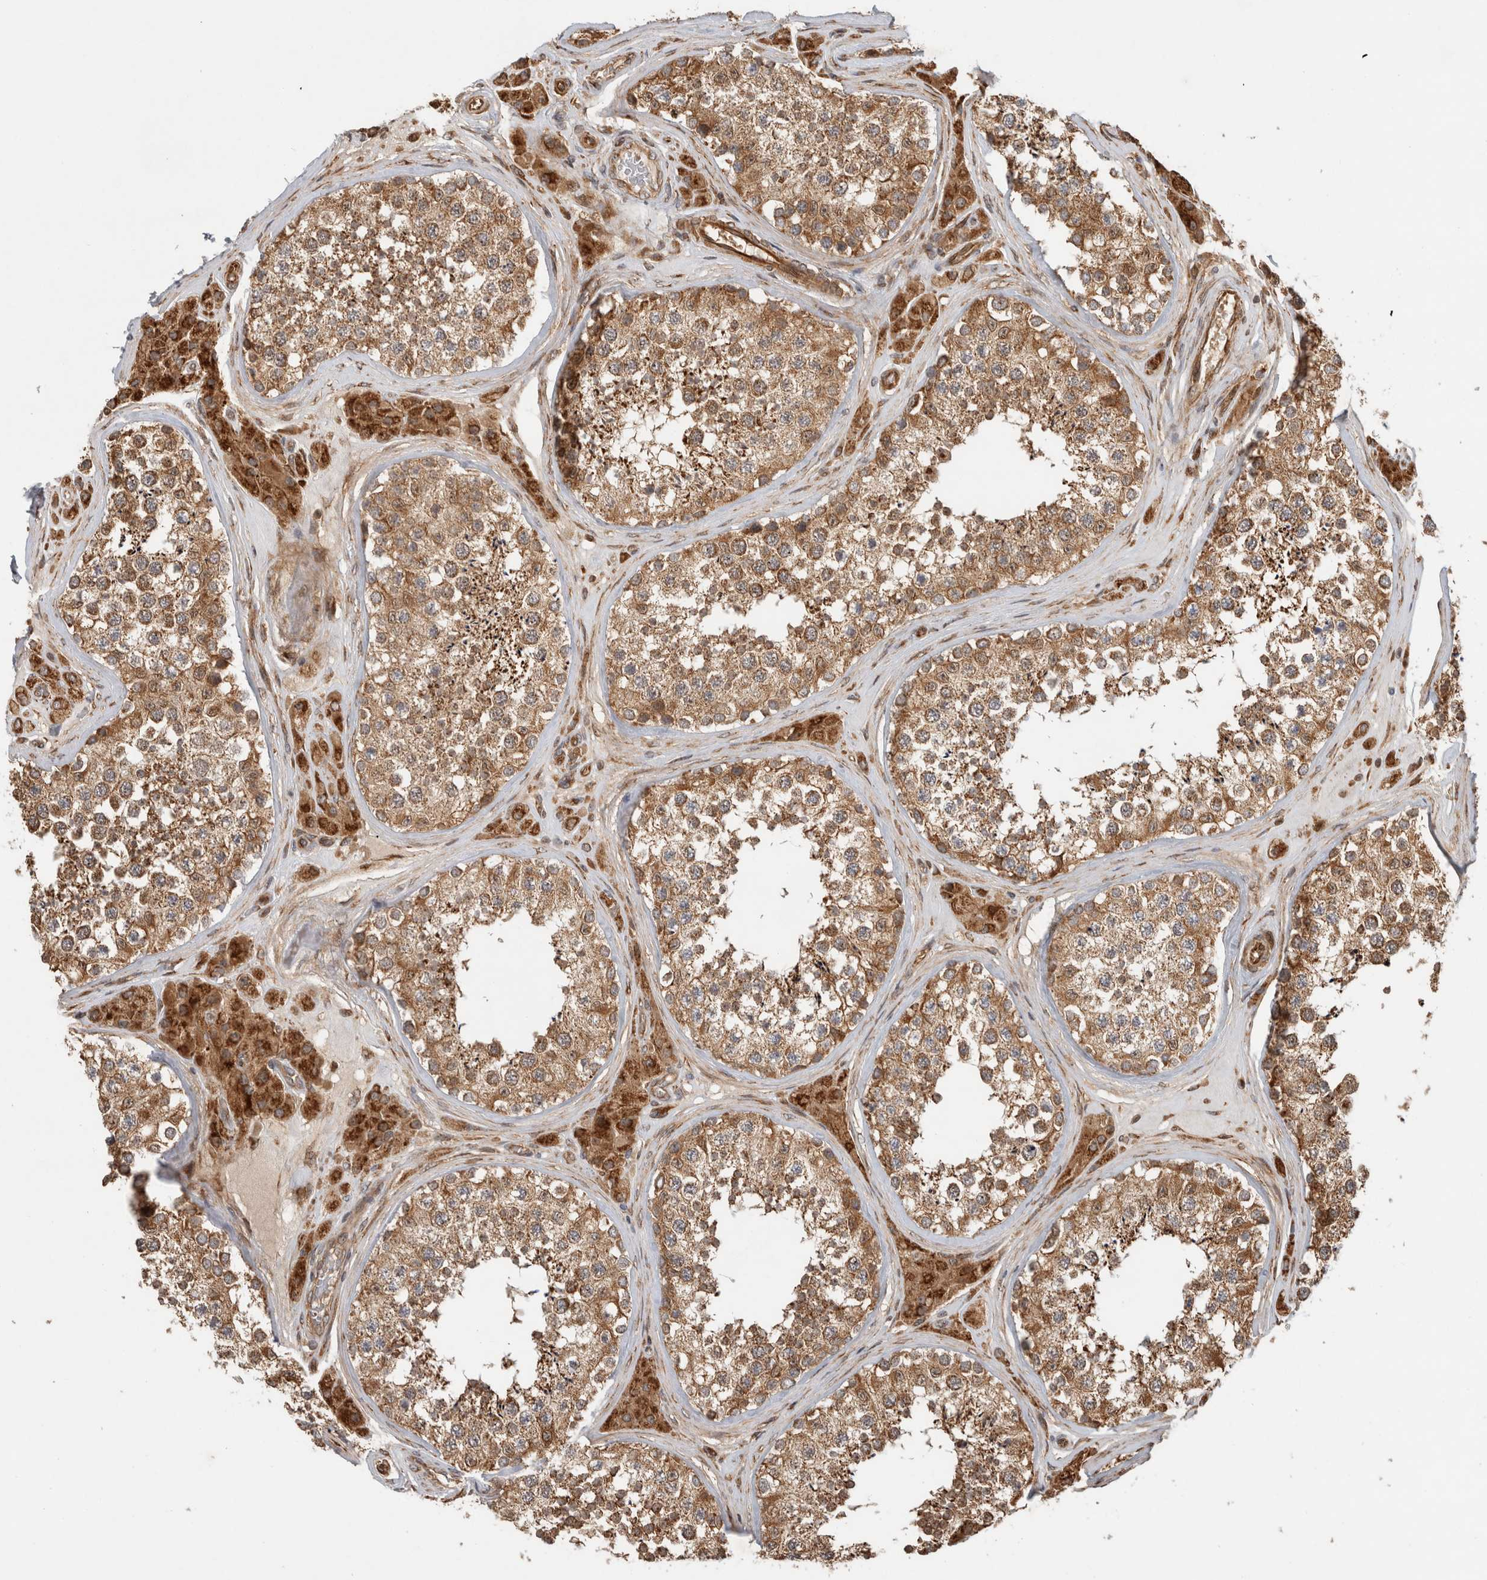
{"staining": {"intensity": "moderate", "quantity": ">75%", "location": "cytoplasmic/membranous"}, "tissue": "testis", "cell_type": "Cells in seminiferous ducts", "image_type": "normal", "snomed": [{"axis": "morphology", "description": "Normal tissue, NOS"}, {"axis": "topography", "description": "Testis"}], "caption": "An immunohistochemistry micrograph of unremarkable tissue is shown. Protein staining in brown shows moderate cytoplasmic/membranous positivity in testis within cells in seminiferous ducts. (DAB IHC, brown staining for protein, blue staining for nuclei).", "gene": "TUBD1", "patient": {"sex": "male", "age": 46}}